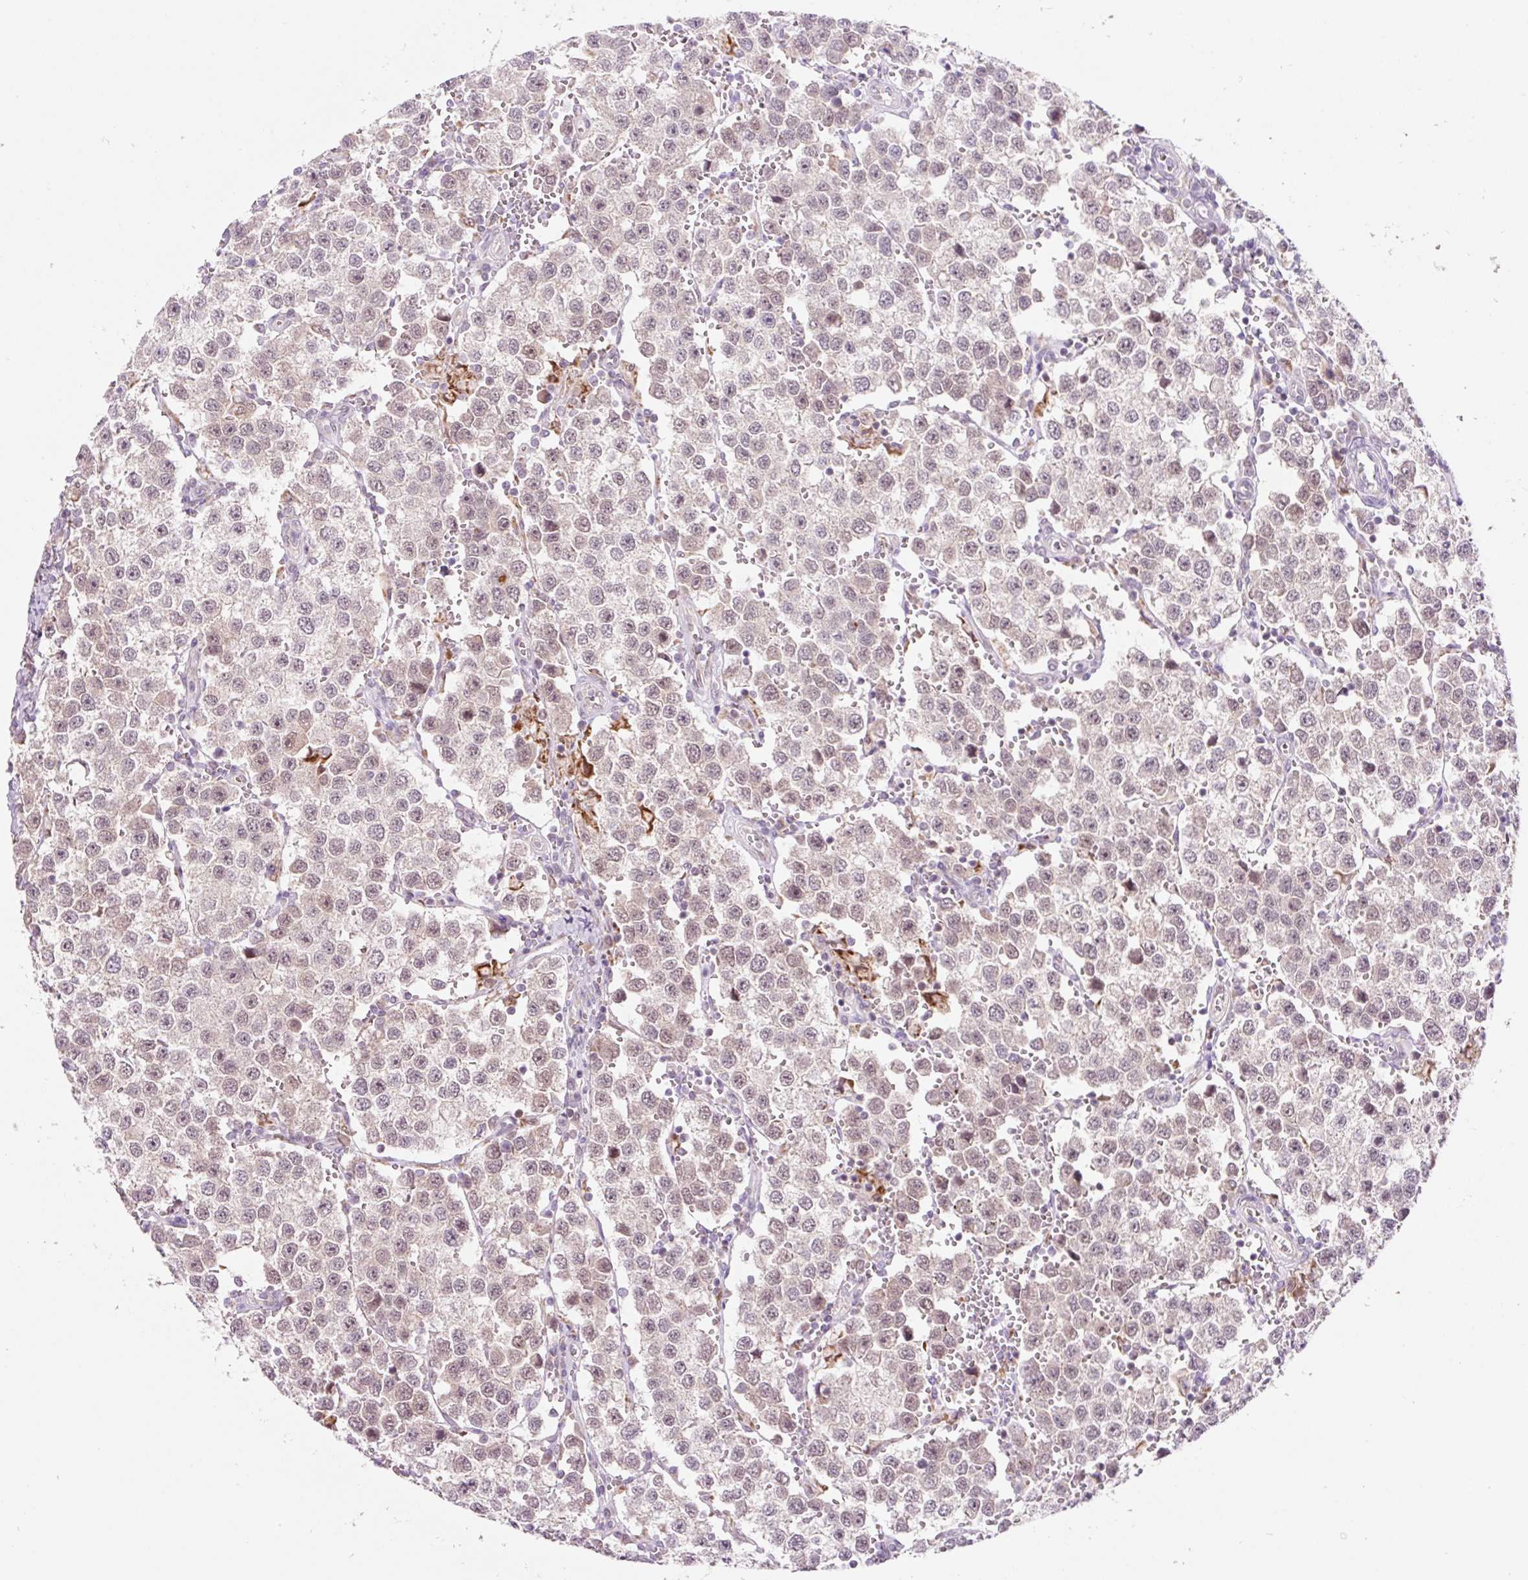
{"staining": {"intensity": "weak", "quantity": "<25%", "location": "nuclear"}, "tissue": "testis cancer", "cell_type": "Tumor cells", "image_type": "cancer", "snomed": [{"axis": "morphology", "description": "Seminoma, NOS"}, {"axis": "topography", "description": "Testis"}], "caption": "Tumor cells are negative for brown protein staining in testis seminoma.", "gene": "PCK2", "patient": {"sex": "male", "age": 37}}